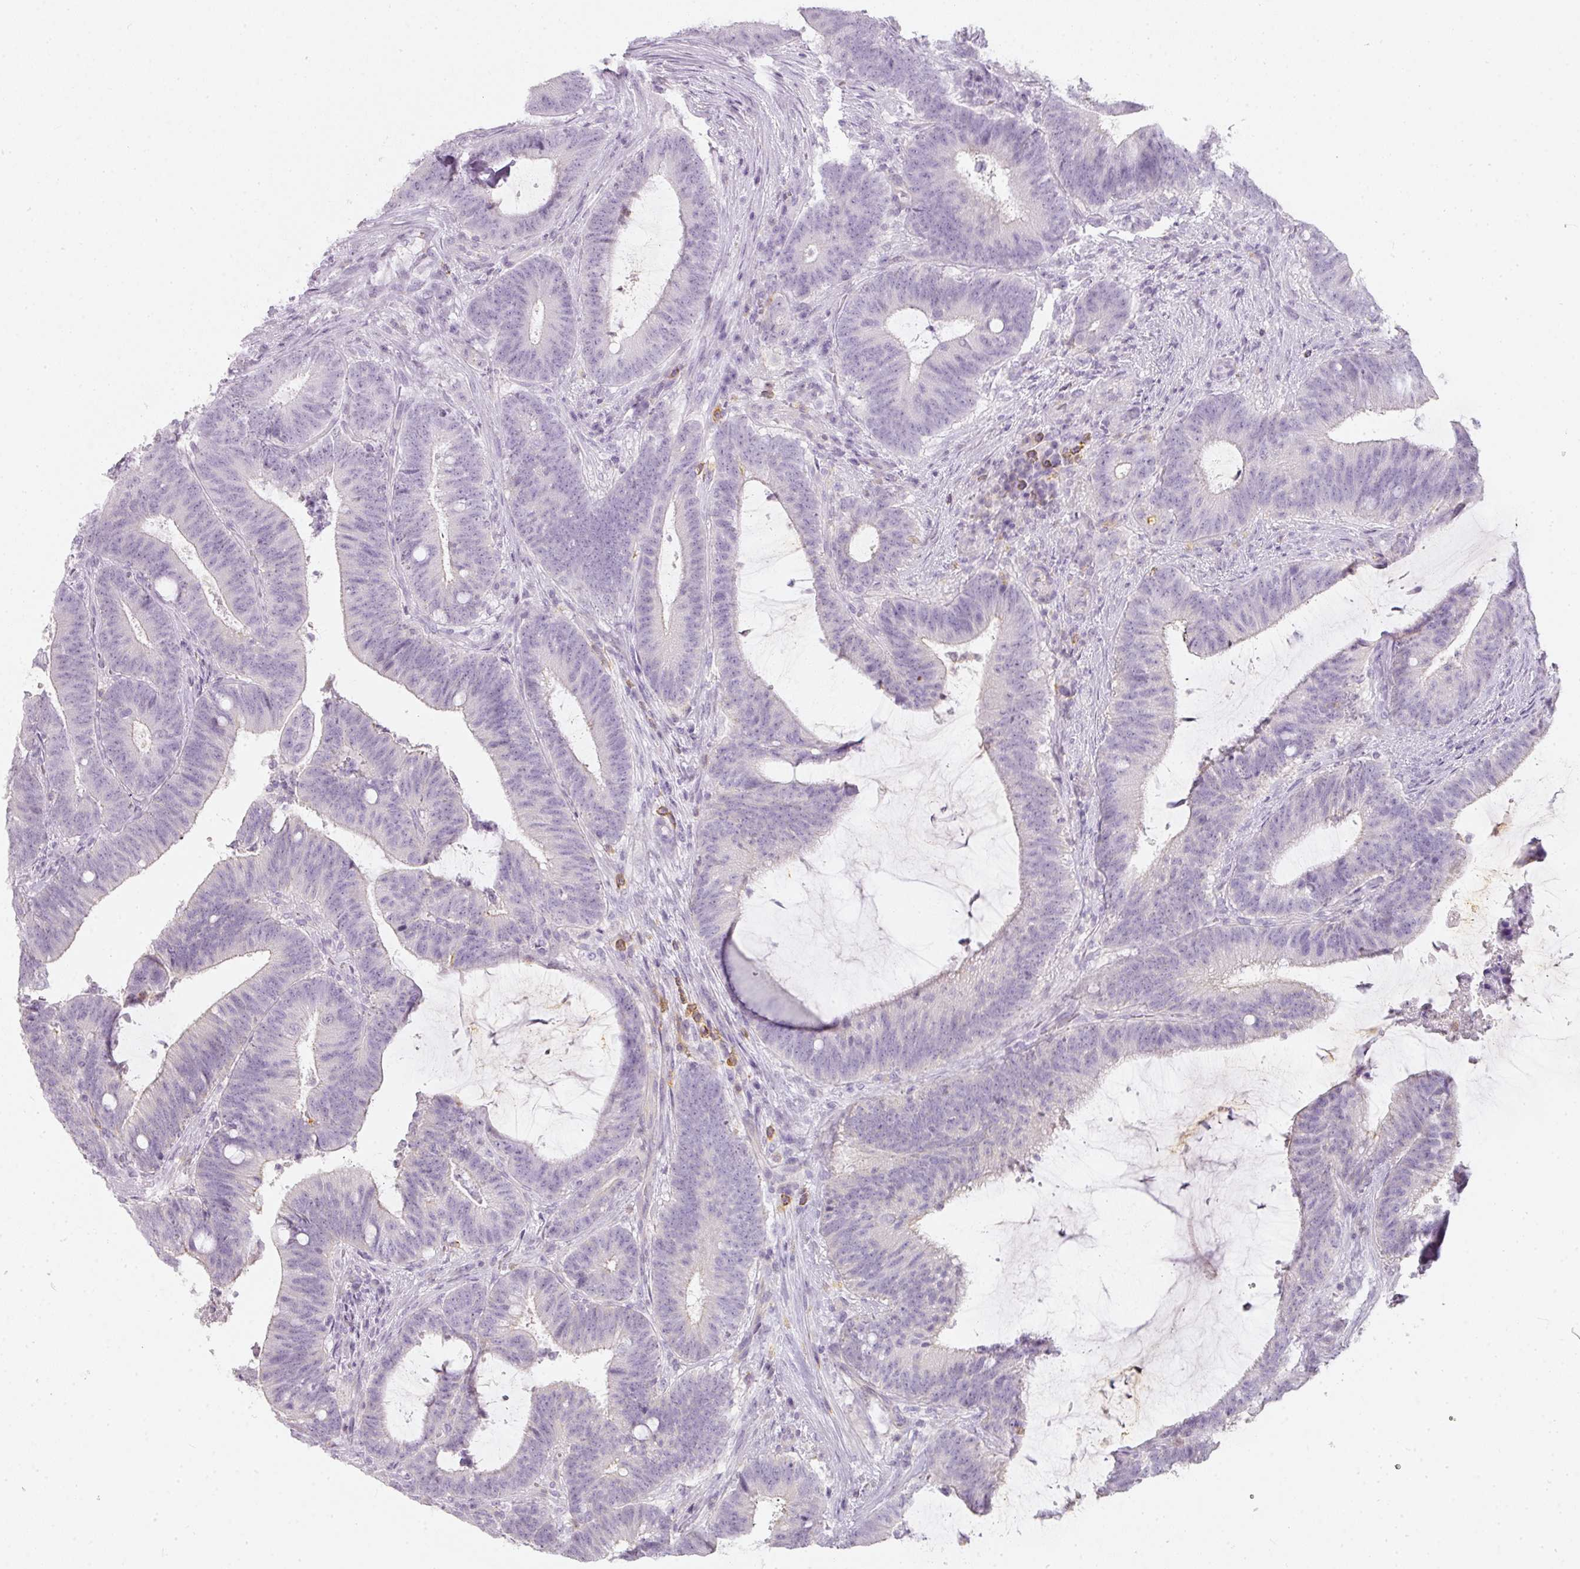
{"staining": {"intensity": "negative", "quantity": "none", "location": "none"}, "tissue": "colorectal cancer", "cell_type": "Tumor cells", "image_type": "cancer", "snomed": [{"axis": "morphology", "description": "Adenocarcinoma, NOS"}, {"axis": "topography", "description": "Colon"}], "caption": "There is no significant positivity in tumor cells of adenocarcinoma (colorectal).", "gene": "TMEM42", "patient": {"sex": "female", "age": 43}}